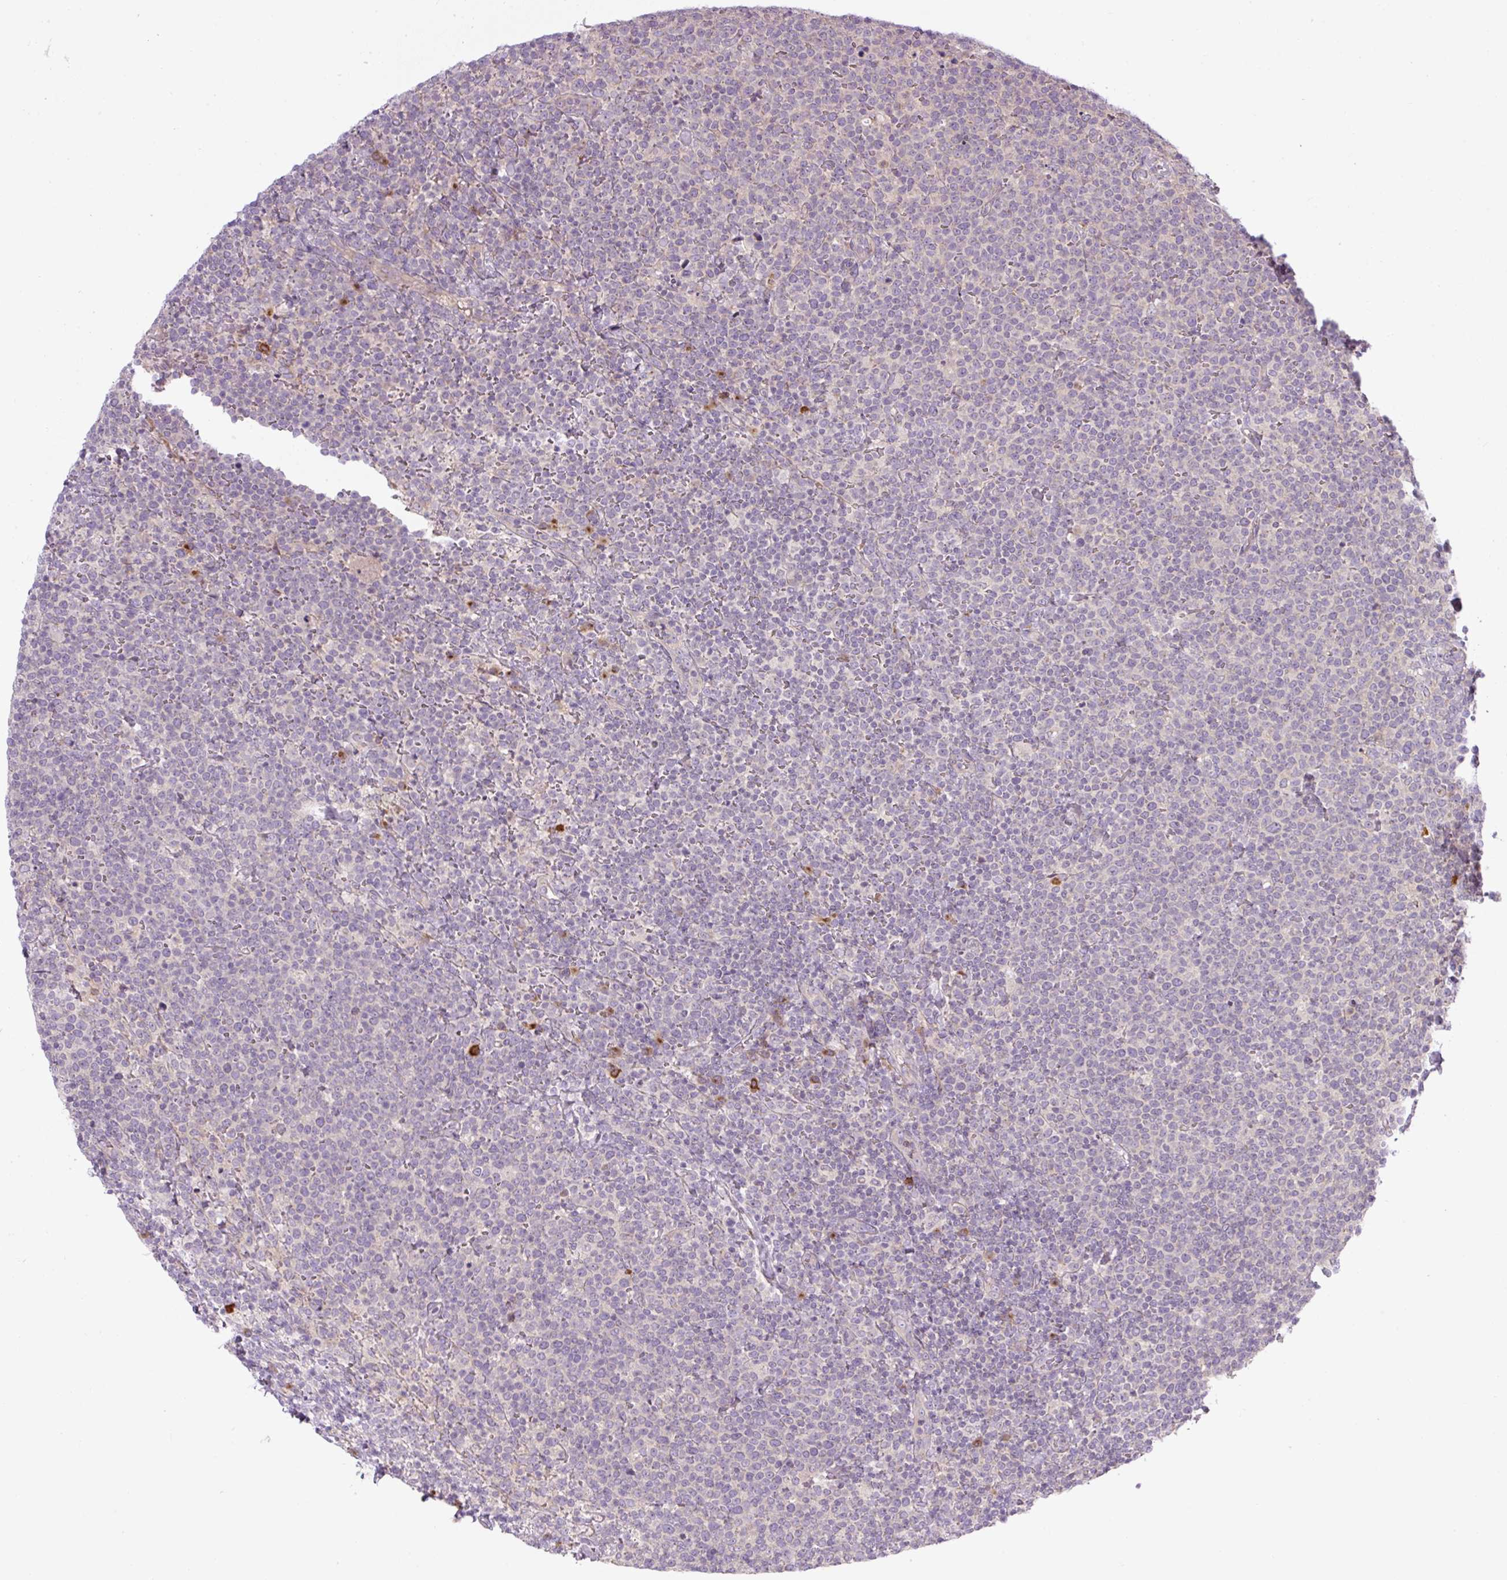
{"staining": {"intensity": "negative", "quantity": "none", "location": "none"}, "tissue": "lymphoma", "cell_type": "Tumor cells", "image_type": "cancer", "snomed": [{"axis": "morphology", "description": "Malignant lymphoma, non-Hodgkin's type, High grade"}, {"axis": "topography", "description": "Lymph node"}], "caption": "The photomicrograph displays no significant expression in tumor cells of malignant lymphoma, non-Hodgkin's type (high-grade).", "gene": "MLX", "patient": {"sex": "male", "age": 61}}